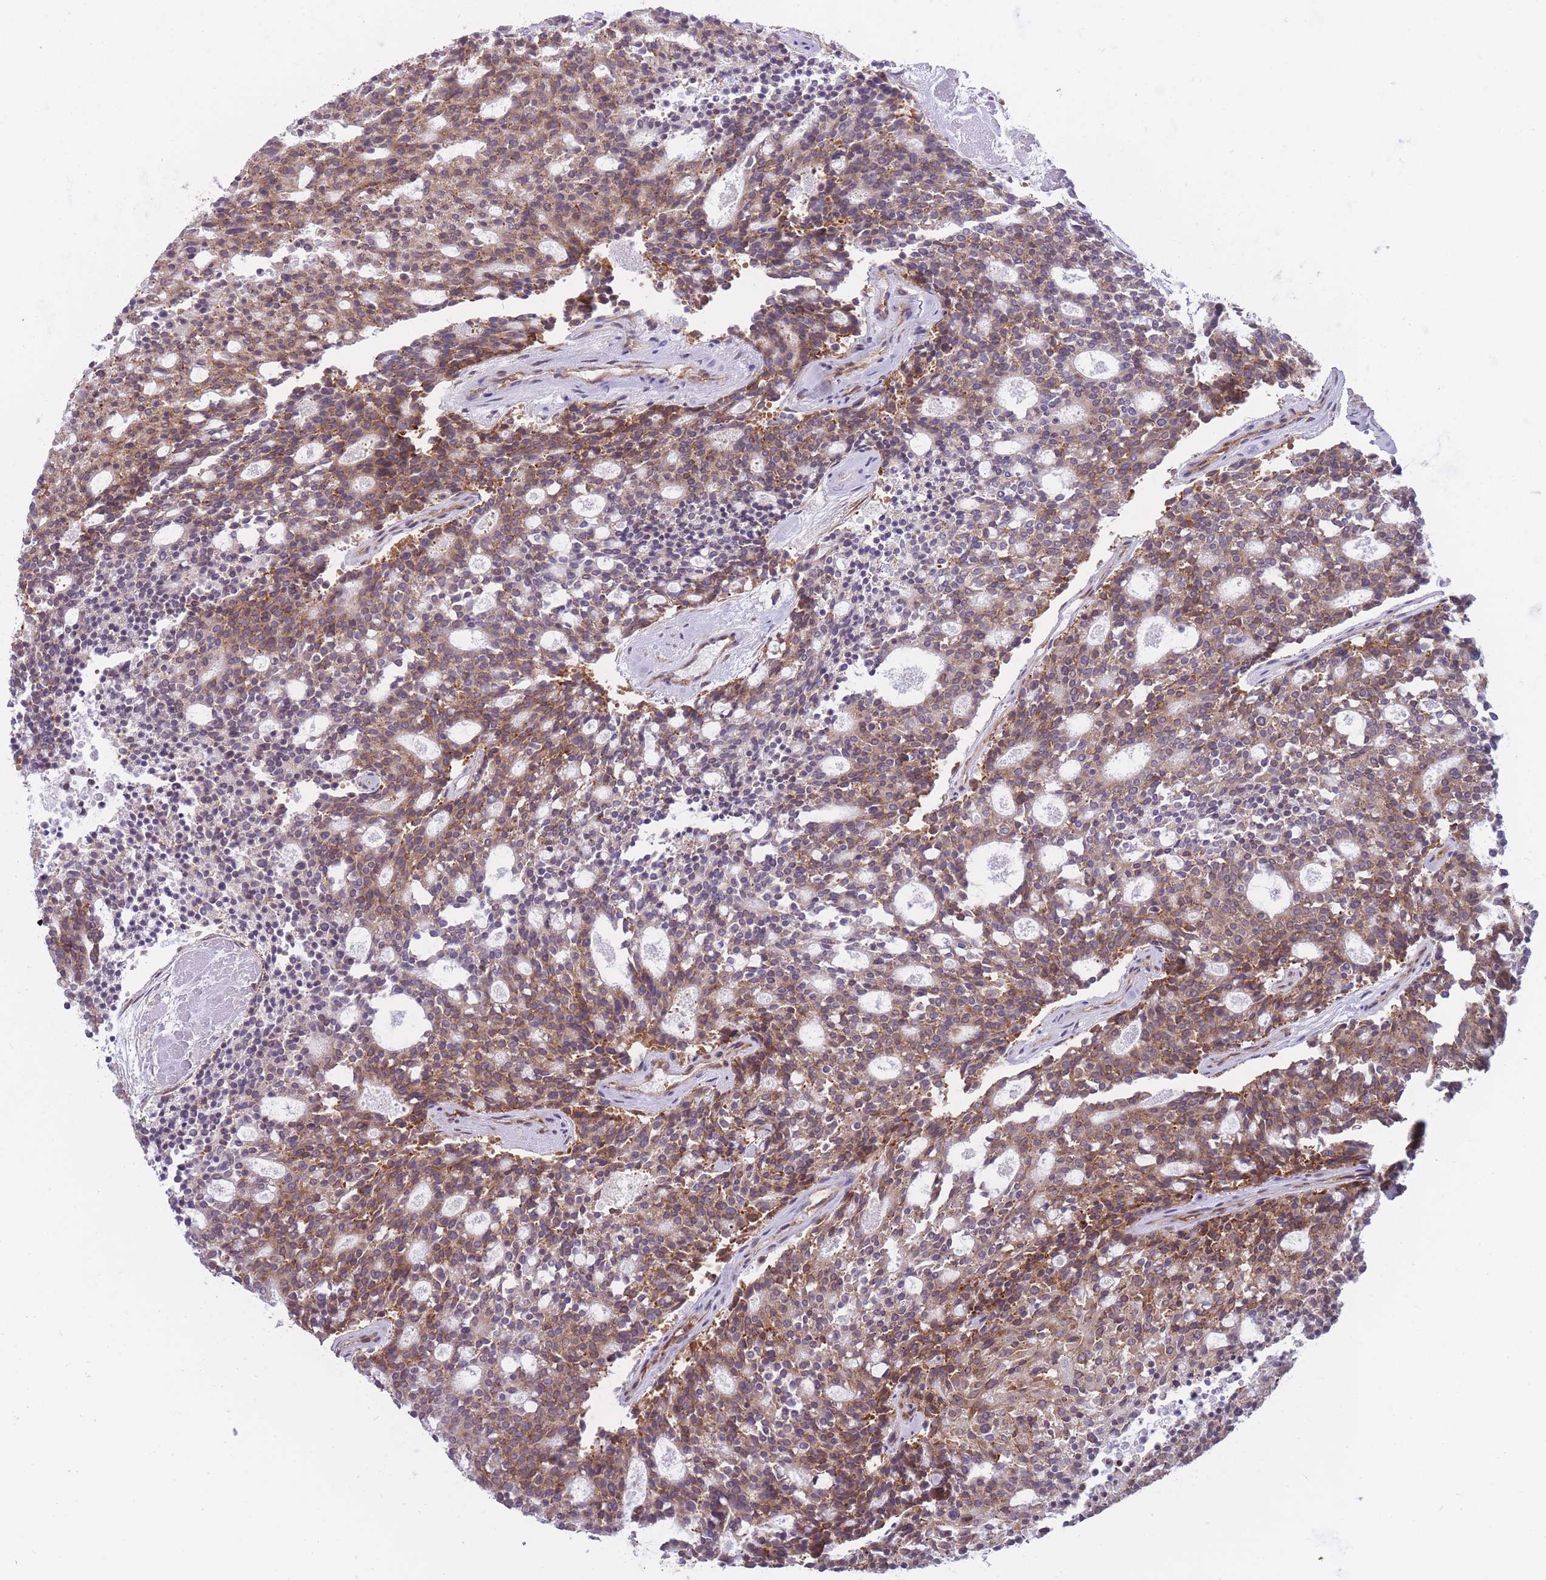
{"staining": {"intensity": "moderate", "quantity": ">75%", "location": "cytoplasmic/membranous"}, "tissue": "carcinoid", "cell_type": "Tumor cells", "image_type": "cancer", "snomed": [{"axis": "morphology", "description": "Carcinoid, malignant, NOS"}, {"axis": "topography", "description": "Pancreas"}], "caption": "Immunohistochemical staining of human malignant carcinoid exhibits moderate cytoplasmic/membranous protein staining in approximately >75% of tumor cells.", "gene": "CCDC124", "patient": {"sex": "female", "age": 54}}